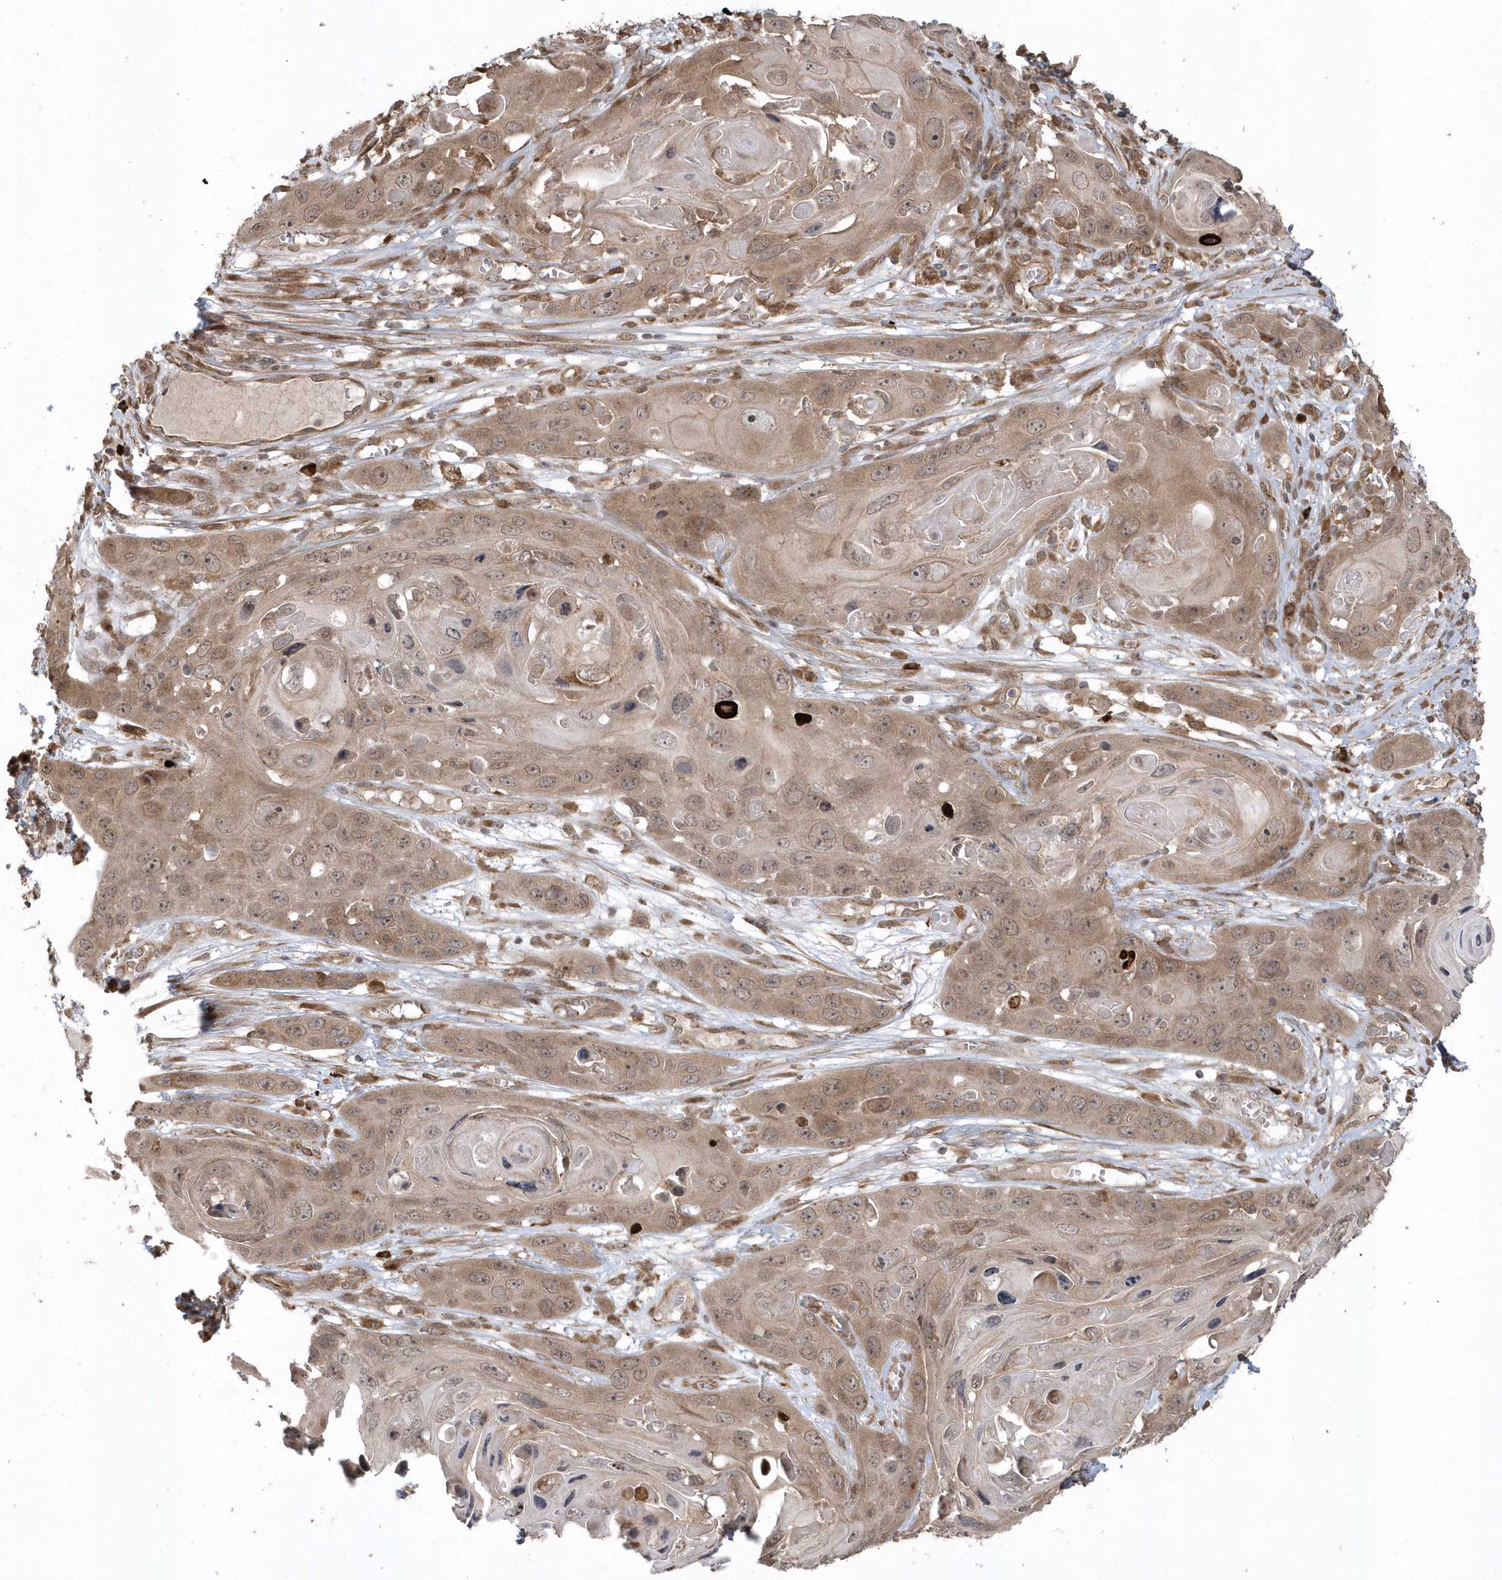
{"staining": {"intensity": "moderate", "quantity": ">75%", "location": "cytoplasmic/membranous,nuclear"}, "tissue": "skin cancer", "cell_type": "Tumor cells", "image_type": "cancer", "snomed": [{"axis": "morphology", "description": "Squamous cell carcinoma, NOS"}, {"axis": "topography", "description": "Skin"}], "caption": "High-magnification brightfield microscopy of squamous cell carcinoma (skin) stained with DAB (3,3'-diaminobenzidine) (brown) and counterstained with hematoxylin (blue). tumor cells exhibit moderate cytoplasmic/membranous and nuclear staining is present in about>75% of cells. (Stains: DAB in brown, nuclei in blue, Microscopy: brightfield microscopy at high magnification).", "gene": "HERPUD1", "patient": {"sex": "male", "age": 55}}